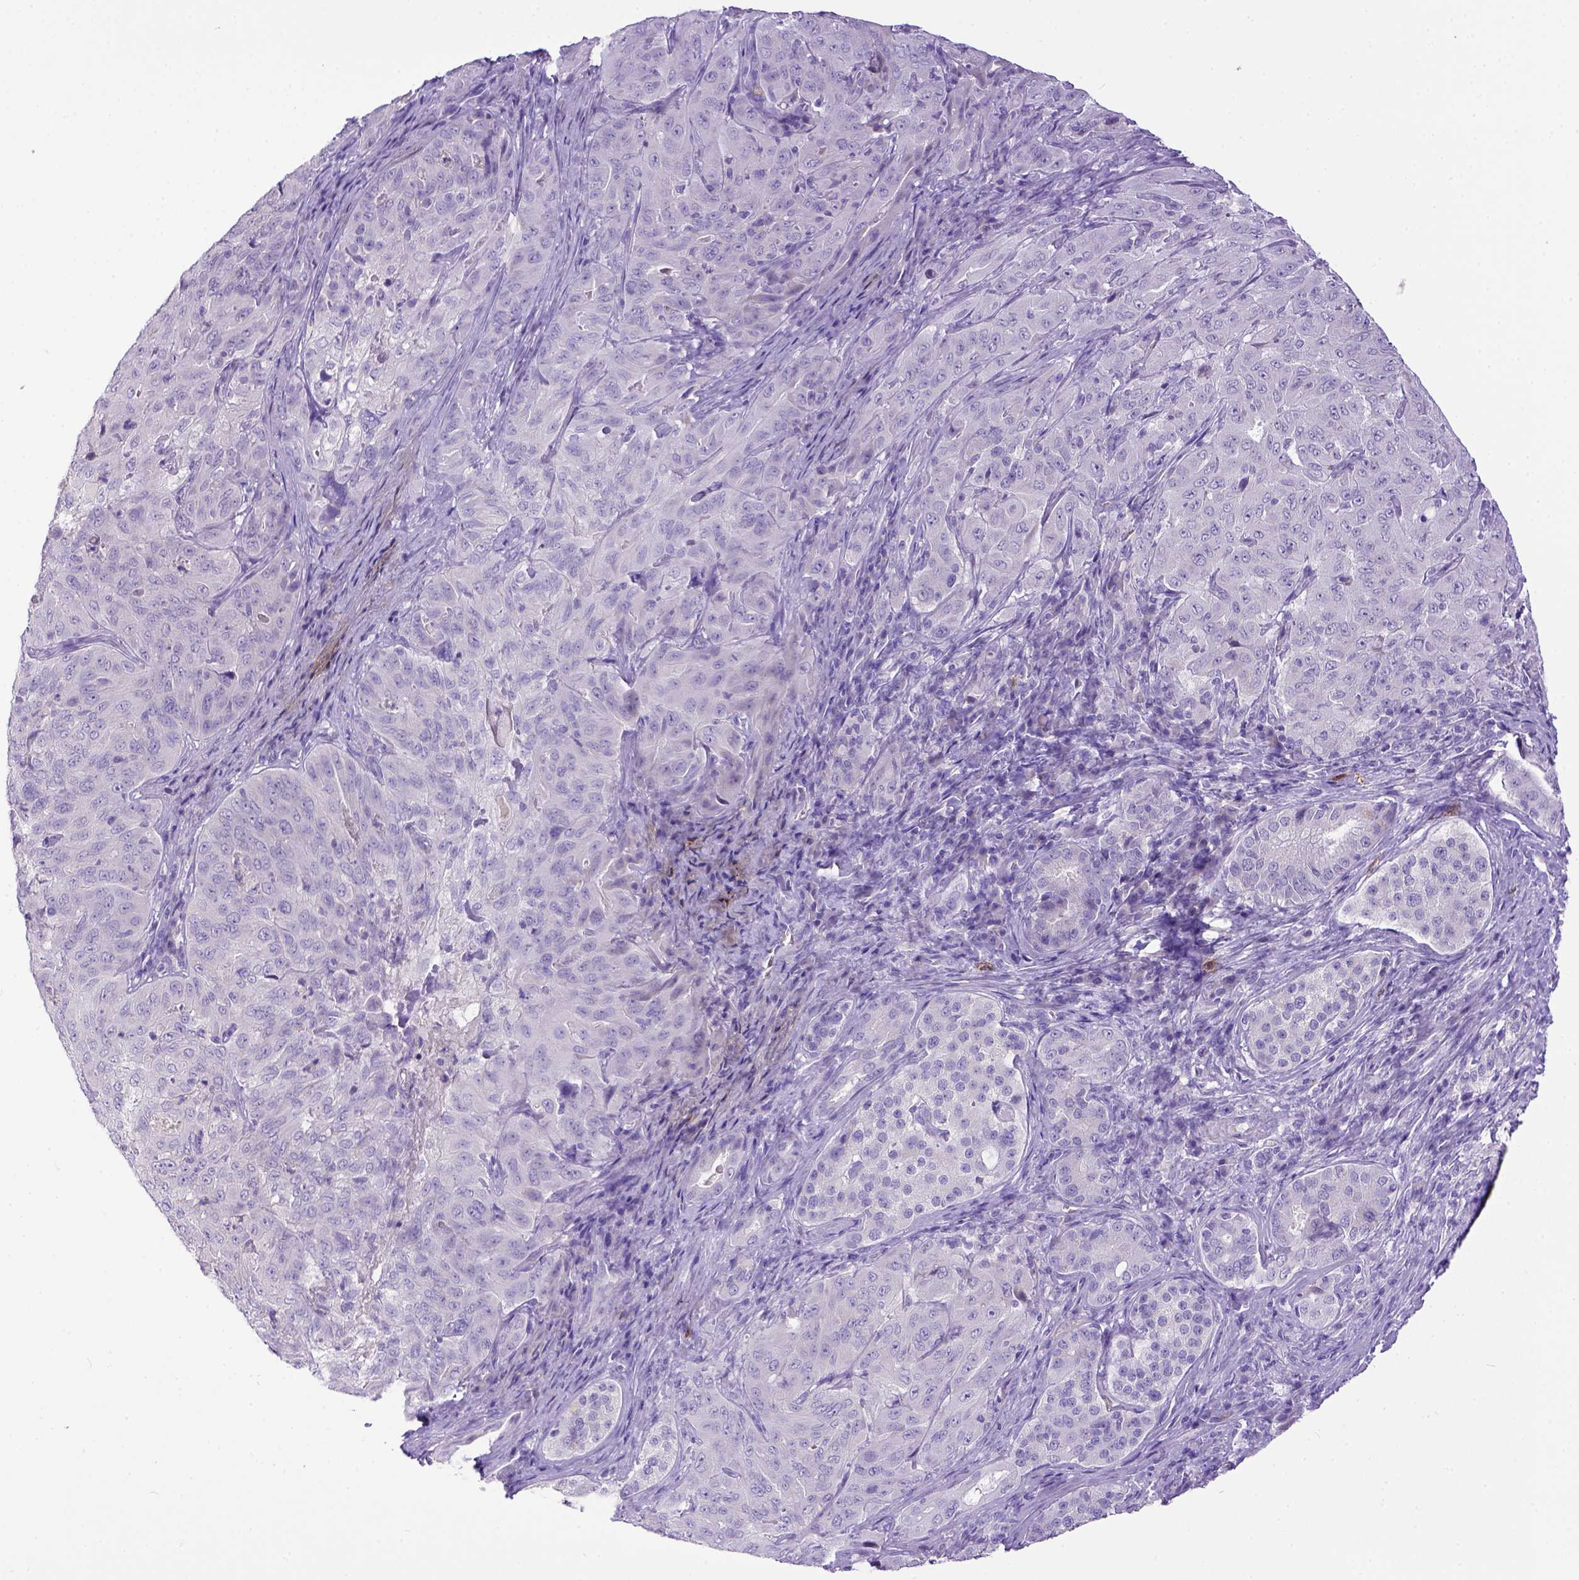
{"staining": {"intensity": "negative", "quantity": "none", "location": "none"}, "tissue": "pancreatic cancer", "cell_type": "Tumor cells", "image_type": "cancer", "snomed": [{"axis": "morphology", "description": "Adenocarcinoma, NOS"}, {"axis": "topography", "description": "Pancreas"}], "caption": "Tumor cells are negative for protein expression in human pancreatic cancer.", "gene": "KIT", "patient": {"sex": "male", "age": 63}}